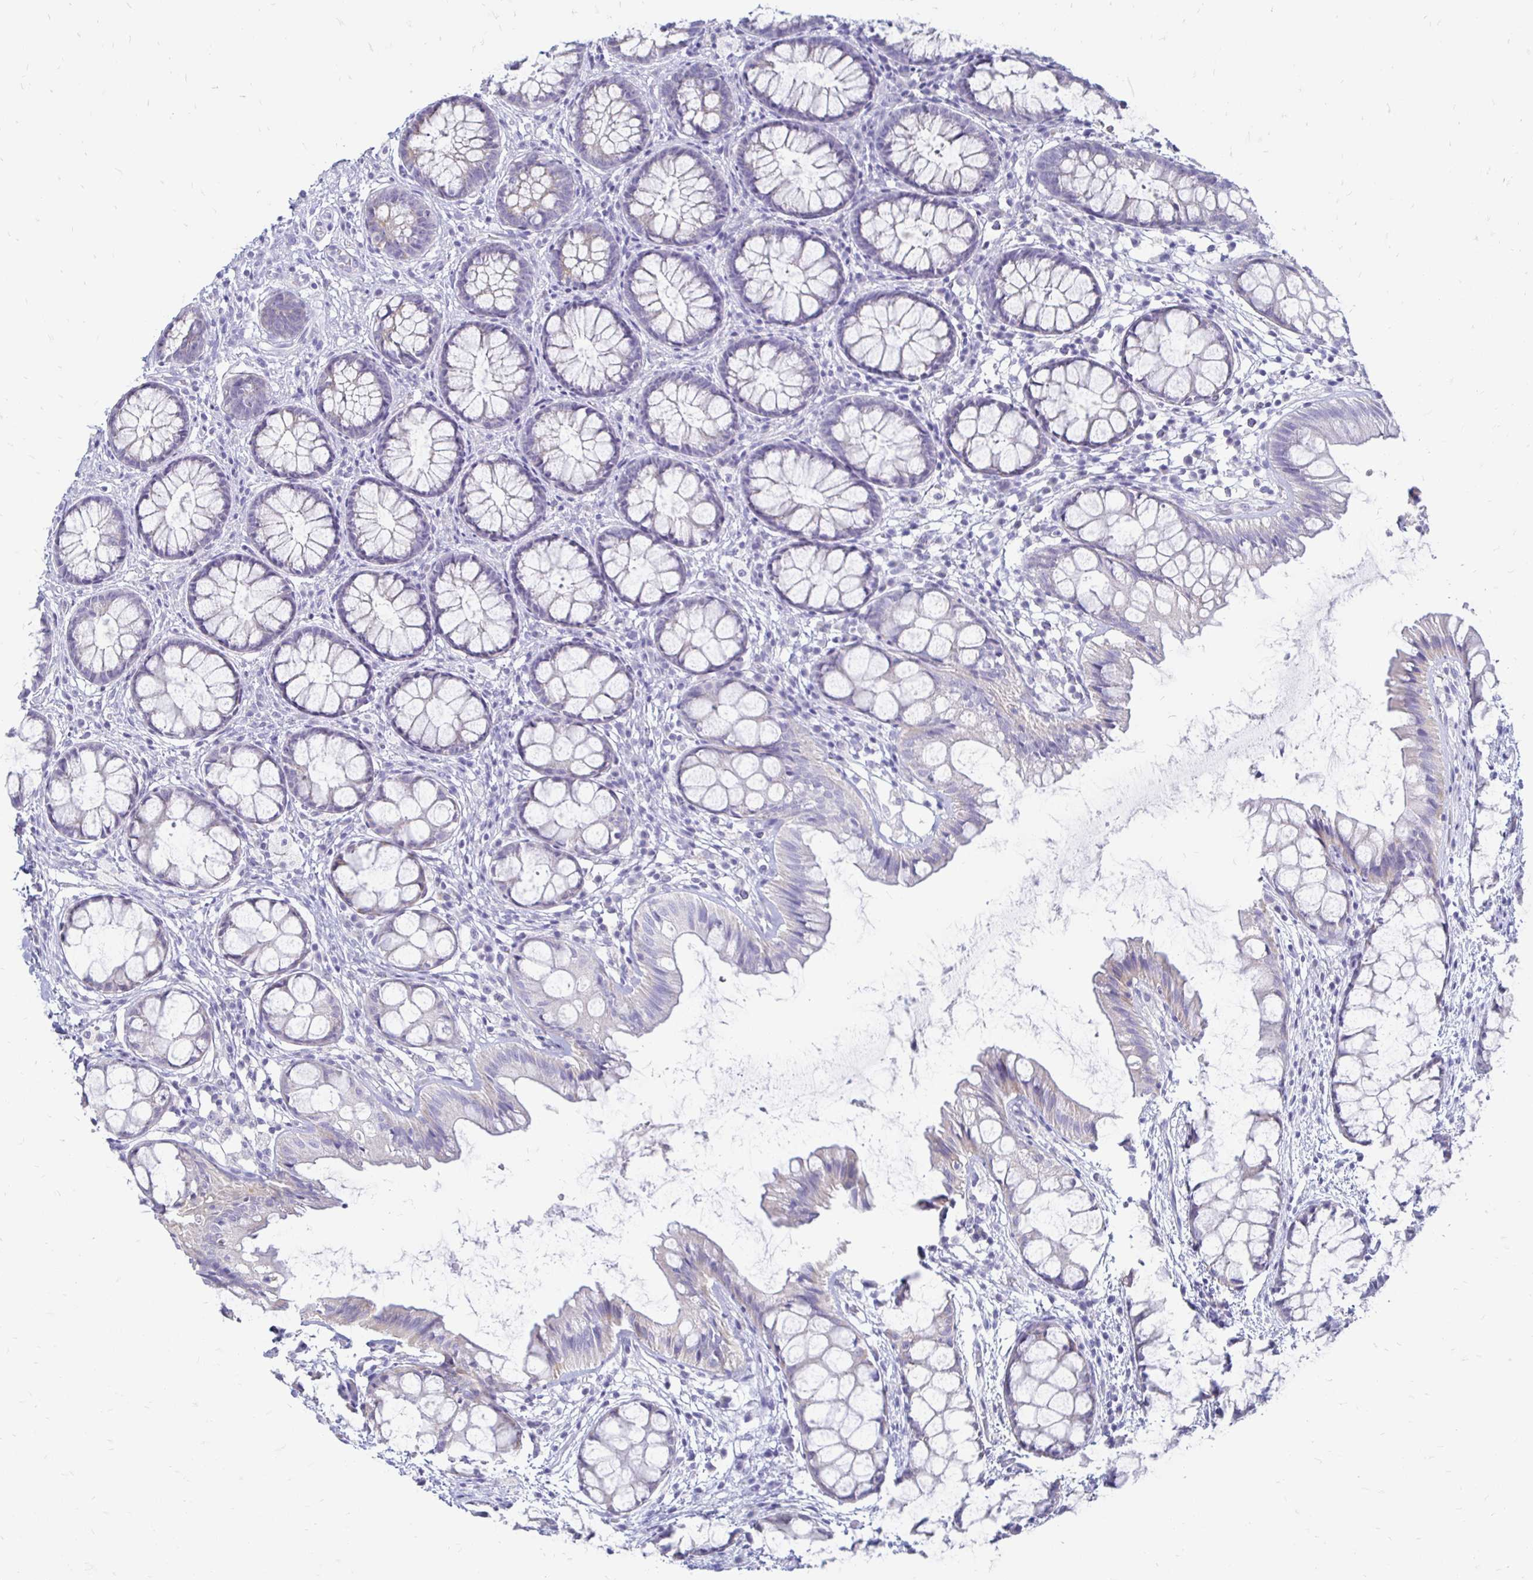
{"staining": {"intensity": "negative", "quantity": "none", "location": "none"}, "tissue": "rectum", "cell_type": "Glandular cells", "image_type": "normal", "snomed": [{"axis": "morphology", "description": "Normal tissue, NOS"}, {"axis": "topography", "description": "Rectum"}], "caption": "Photomicrograph shows no protein expression in glandular cells of normal rectum.", "gene": "PEG10", "patient": {"sex": "female", "age": 62}}